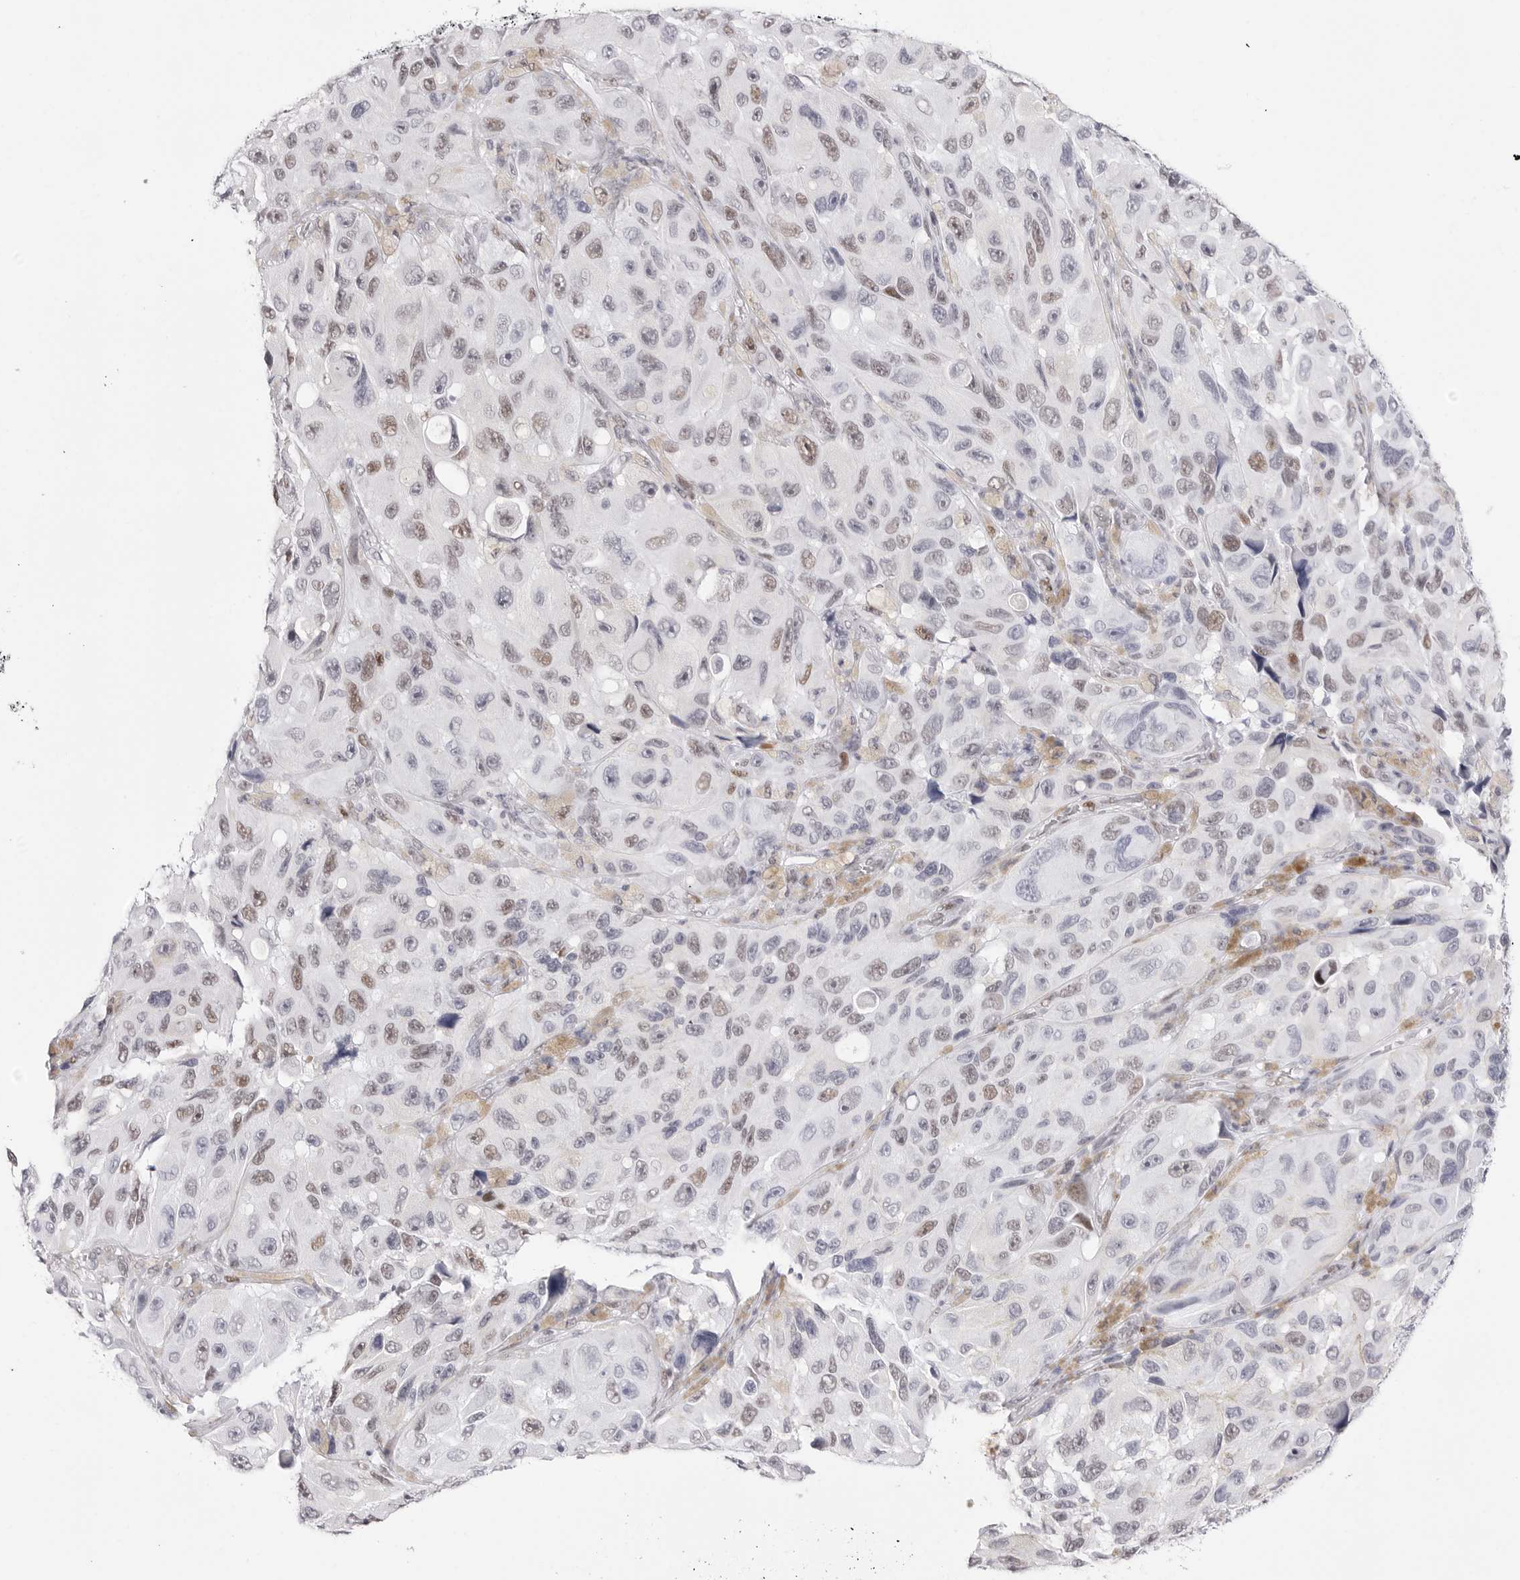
{"staining": {"intensity": "weak", "quantity": "25%-75%", "location": "nuclear"}, "tissue": "melanoma", "cell_type": "Tumor cells", "image_type": "cancer", "snomed": [{"axis": "morphology", "description": "Malignant melanoma, NOS"}, {"axis": "topography", "description": "Skin"}], "caption": "Melanoma stained for a protein displays weak nuclear positivity in tumor cells.", "gene": "NASP", "patient": {"sex": "female", "age": 73}}